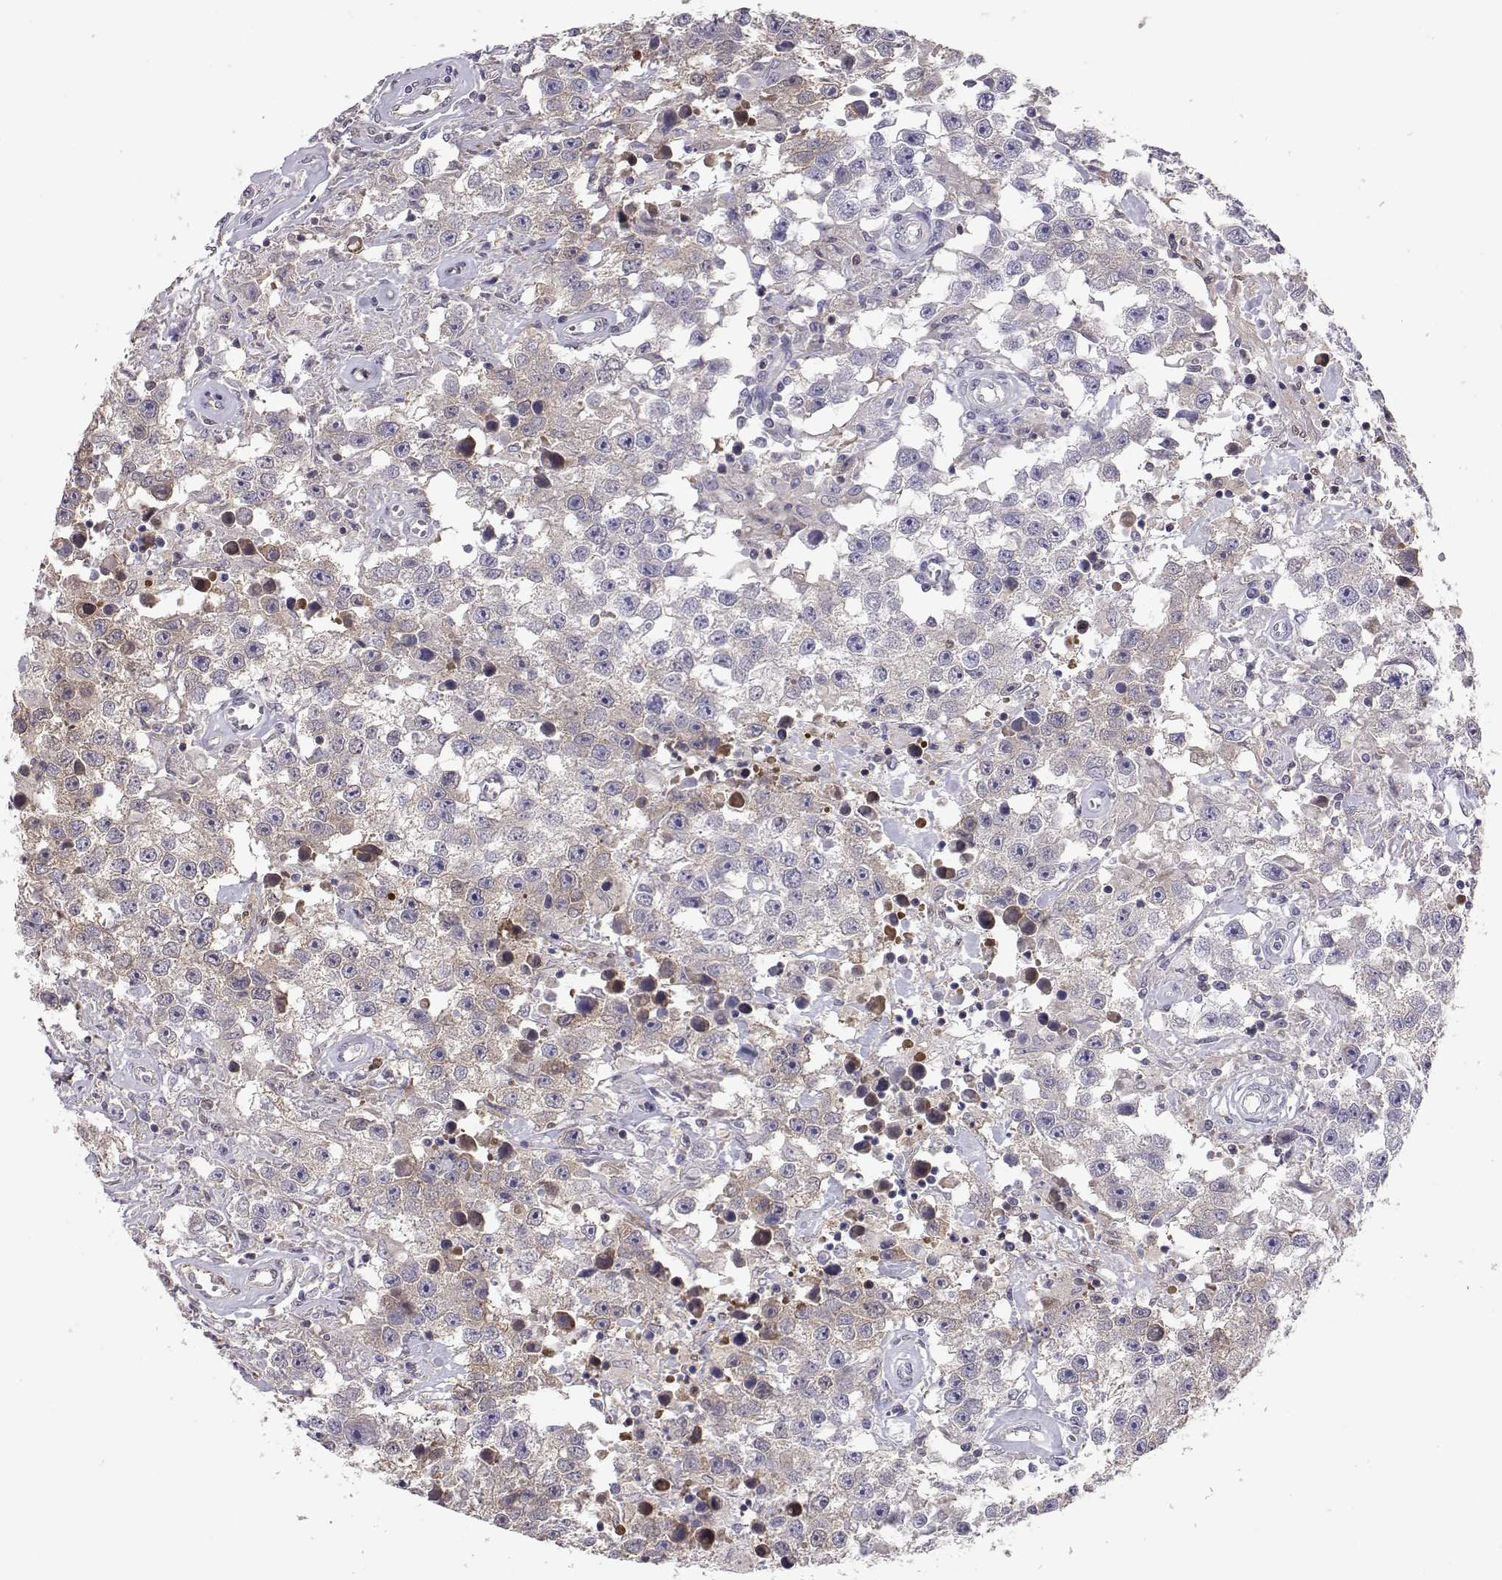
{"staining": {"intensity": "weak", "quantity": "<25%", "location": "cytoplasmic/membranous"}, "tissue": "testis cancer", "cell_type": "Tumor cells", "image_type": "cancer", "snomed": [{"axis": "morphology", "description": "Seminoma, NOS"}, {"axis": "topography", "description": "Testis"}], "caption": "The immunohistochemistry (IHC) image has no significant positivity in tumor cells of seminoma (testis) tissue.", "gene": "NCAM2", "patient": {"sex": "male", "age": 43}}